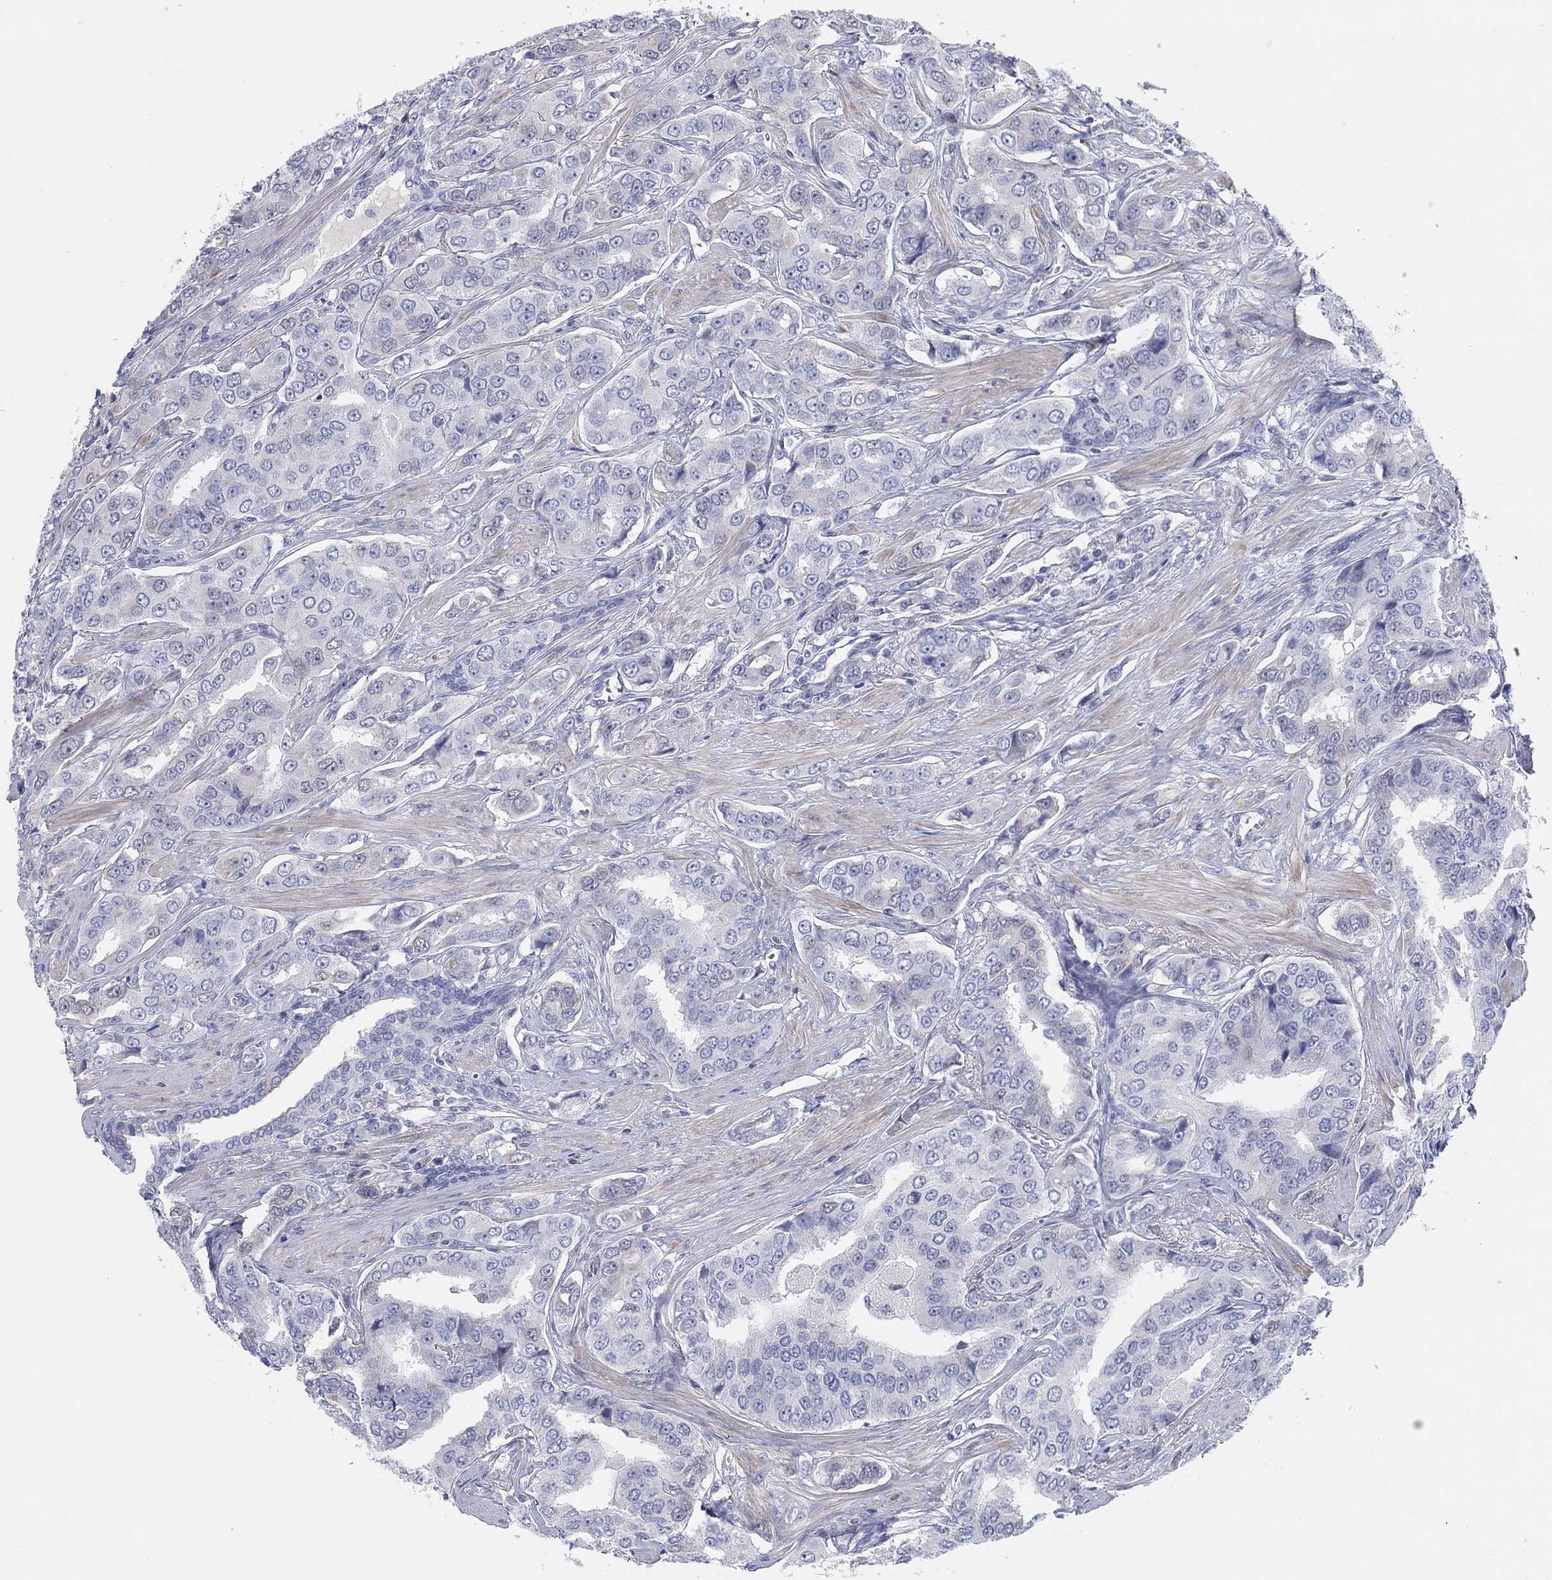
{"staining": {"intensity": "negative", "quantity": "none", "location": "none"}, "tissue": "prostate cancer", "cell_type": "Tumor cells", "image_type": "cancer", "snomed": [{"axis": "morphology", "description": "Adenocarcinoma, NOS"}, {"axis": "topography", "description": "Prostate and seminal vesicle, NOS"}, {"axis": "topography", "description": "Prostate"}], "caption": "Tumor cells show no significant staining in prostate cancer (adenocarcinoma).", "gene": "HEATR4", "patient": {"sex": "male", "age": 69}}